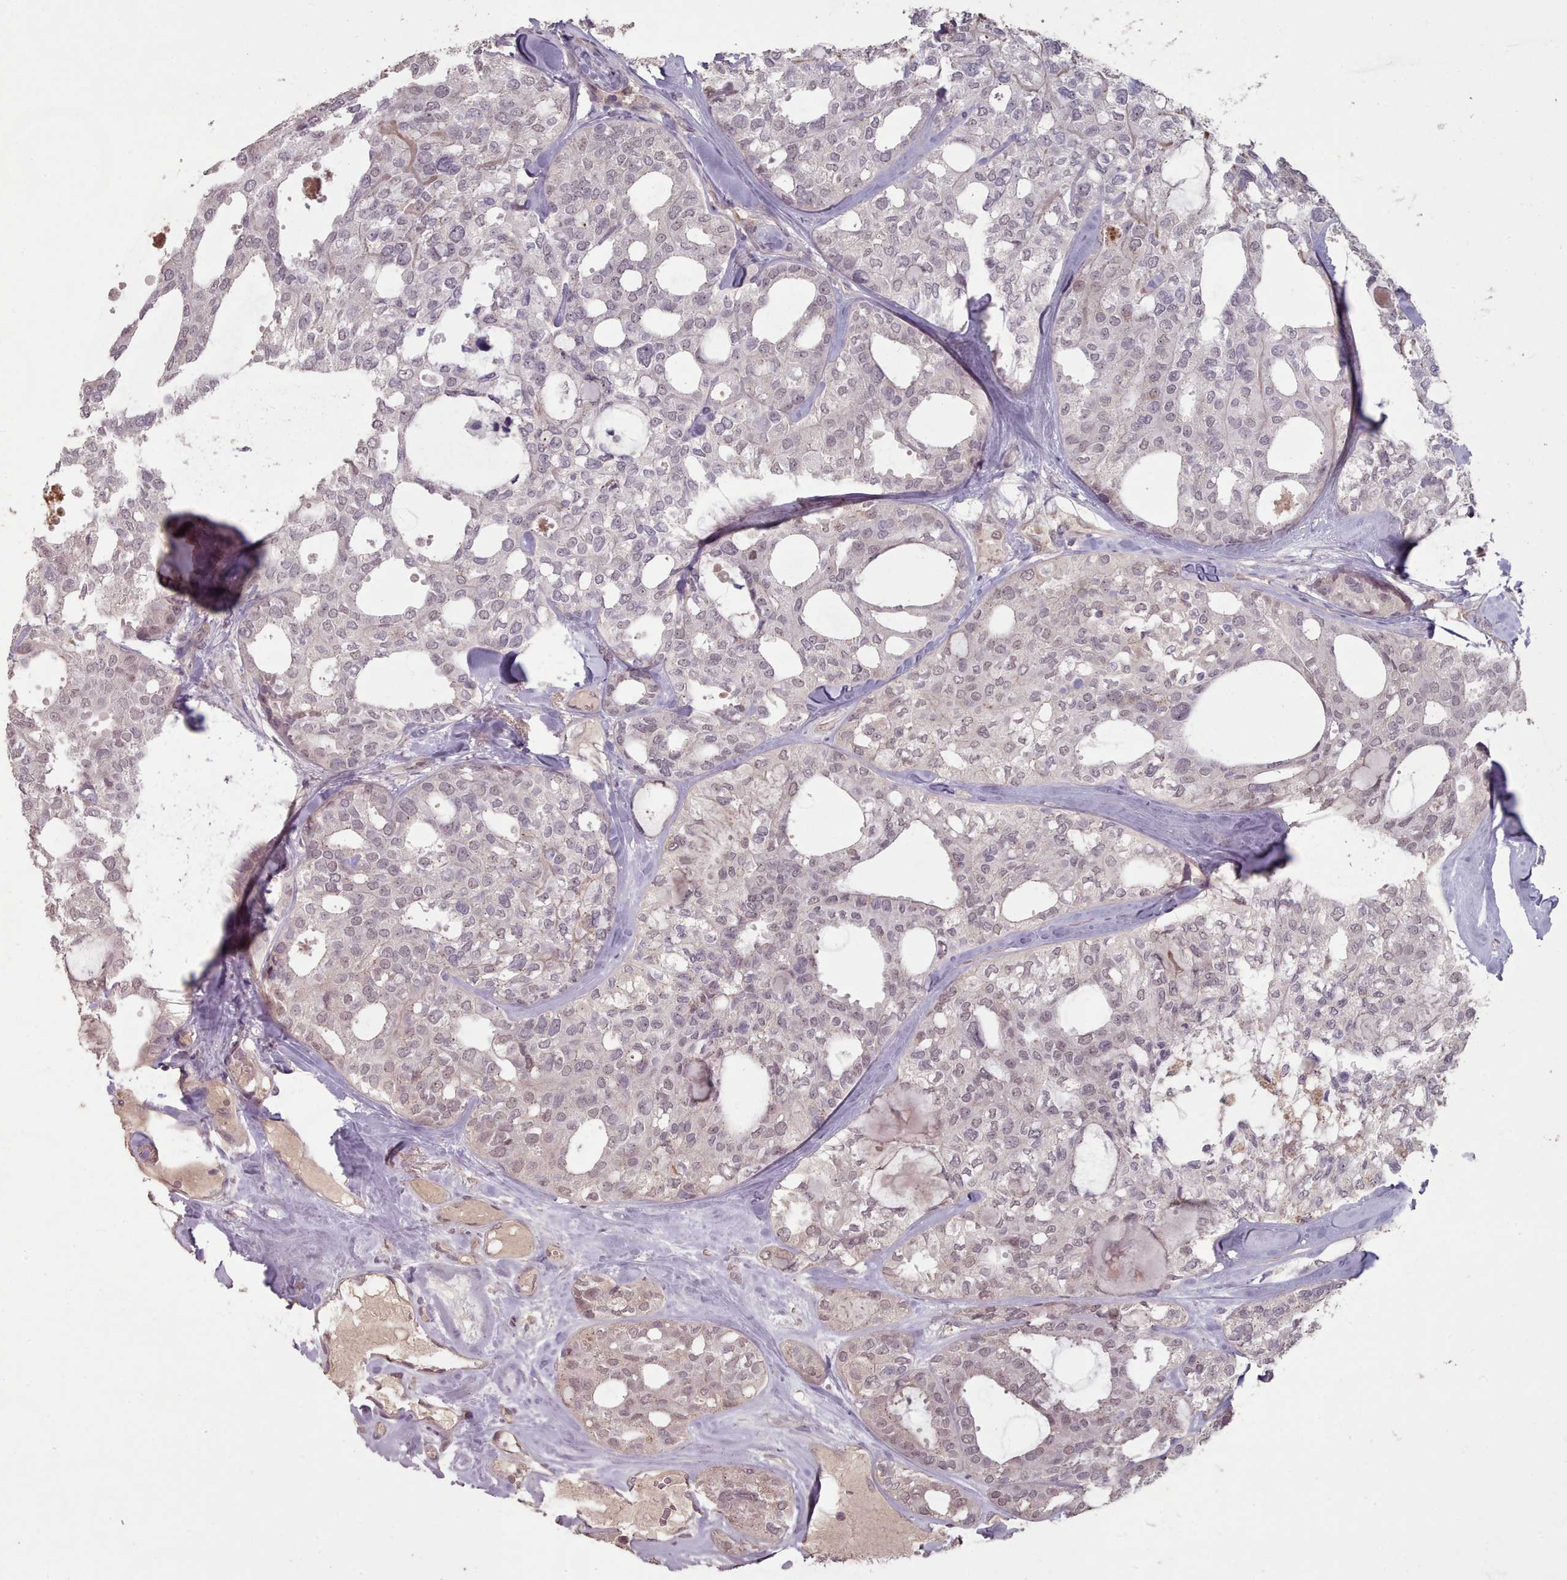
{"staining": {"intensity": "weak", "quantity": "25%-75%", "location": "nuclear"}, "tissue": "thyroid cancer", "cell_type": "Tumor cells", "image_type": "cancer", "snomed": [{"axis": "morphology", "description": "Follicular adenoma carcinoma, NOS"}, {"axis": "topography", "description": "Thyroid gland"}], "caption": "The micrograph shows immunohistochemical staining of thyroid cancer (follicular adenoma carcinoma). There is weak nuclear expression is appreciated in about 25%-75% of tumor cells. The protein is shown in brown color, while the nuclei are stained blue.", "gene": "ERCC6L", "patient": {"sex": "male", "age": 75}}